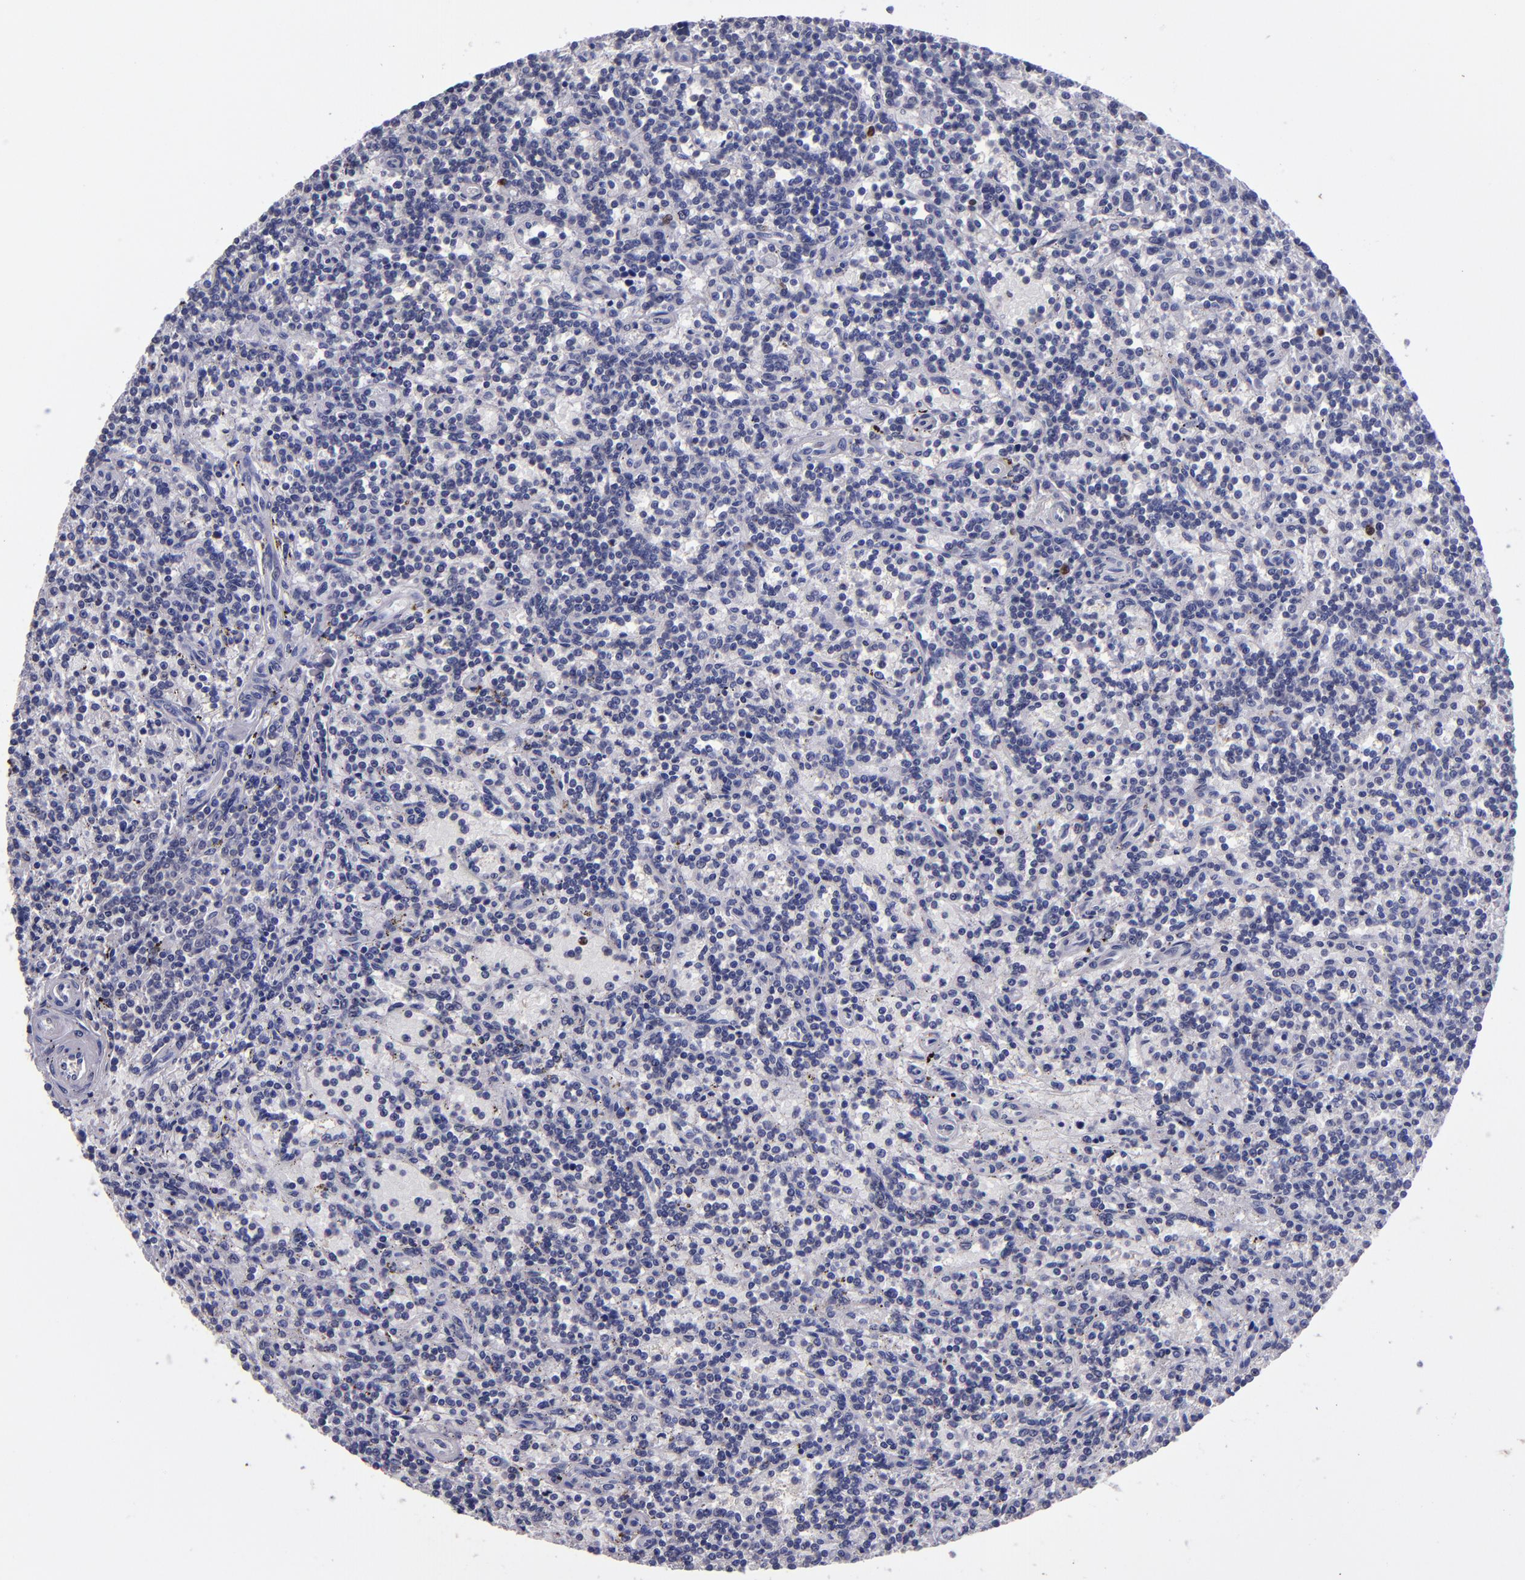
{"staining": {"intensity": "negative", "quantity": "none", "location": "none"}, "tissue": "lymphoma", "cell_type": "Tumor cells", "image_type": "cancer", "snomed": [{"axis": "morphology", "description": "Malignant lymphoma, non-Hodgkin's type, Low grade"}, {"axis": "topography", "description": "Spleen"}], "caption": "This is a image of immunohistochemistry staining of lymphoma, which shows no staining in tumor cells.", "gene": "CEBPE", "patient": {"sex": "male", "age": 73}}